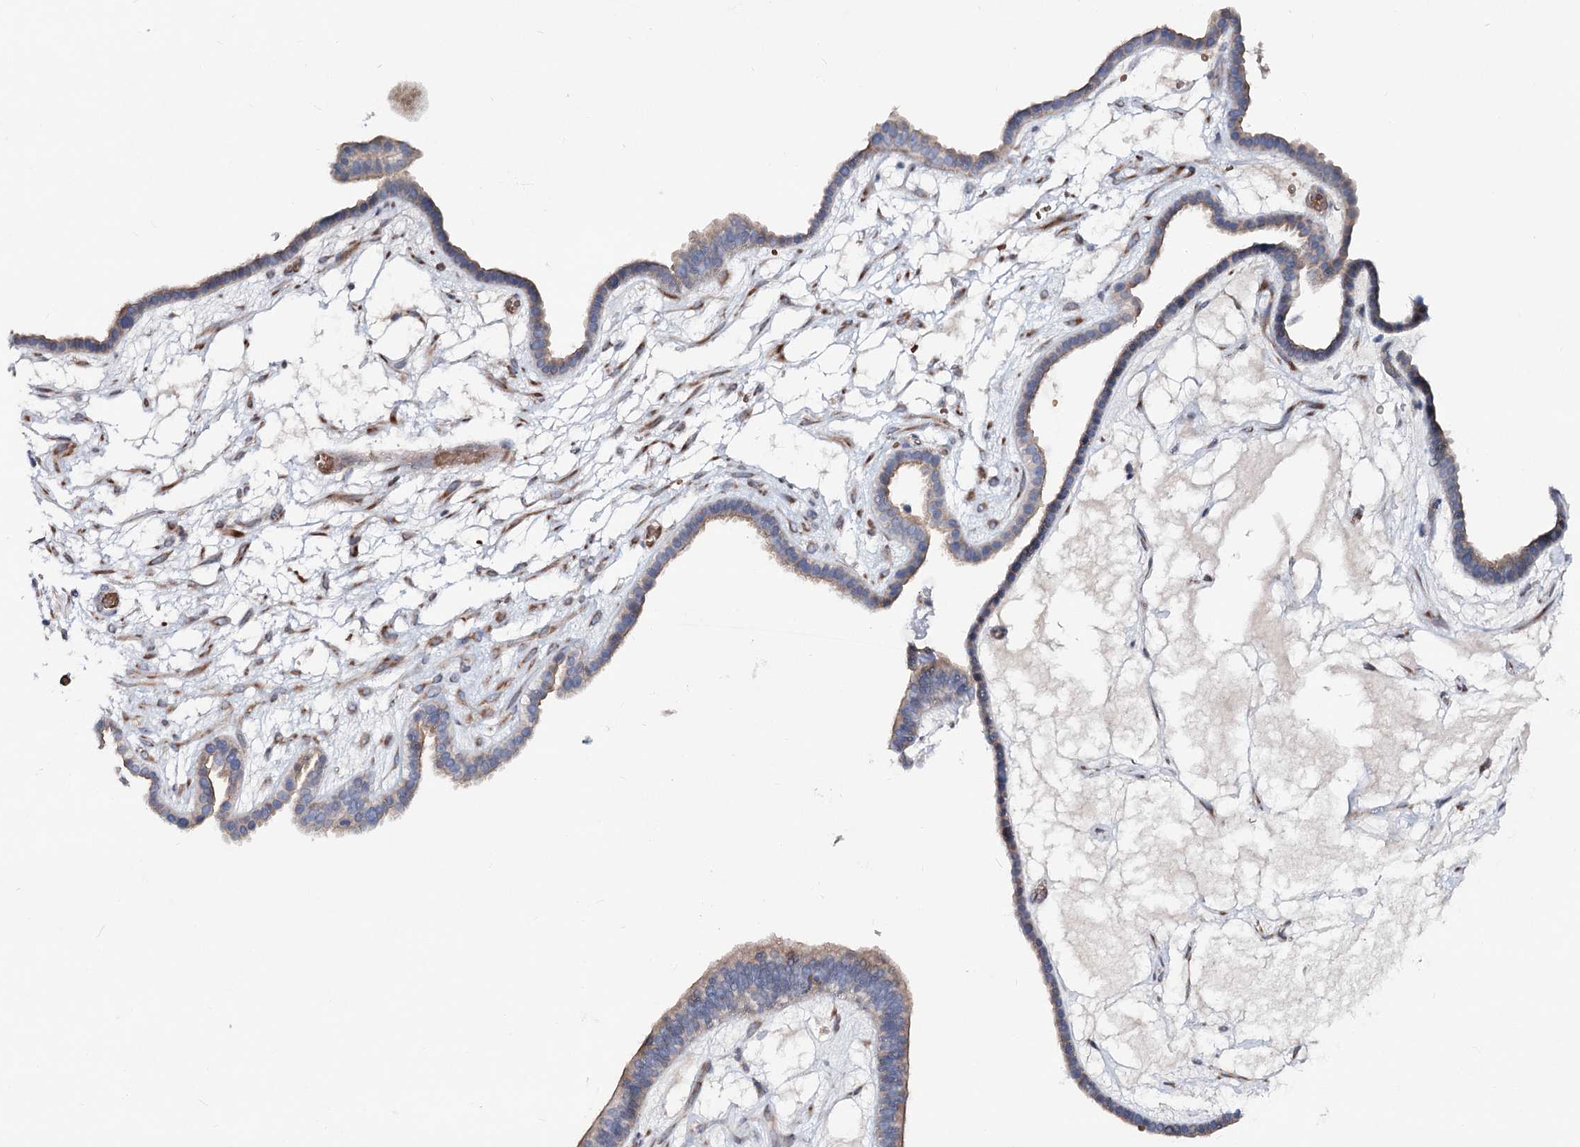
{"staining": {"intensity": "weak", "quantity": ">75%", "location": "cytoplasmic/membranous"}, "tissue": "ovarian cancer", "cell_type": "Tumor cells", "image_type": "cancer", "snomed": [{"axis": "morphology", "description": "Cystadenocarcinoma, serous, NOS"}, {"axis": "topography", "description": "Ovary"}], "caption": "A photomicrograph of human ovarian cancer (serous cystadenocarcinoma) stained for a protein exhibits weak cytoplasmic/membranous brown staining in tumor cells. The staining is performed using DAB brown chromogen to label protein expression. The nuclei are counter-stained blue using hematoxylin.", "gene": "CIB4", "patient": {"sex": "female", "age": 56}}